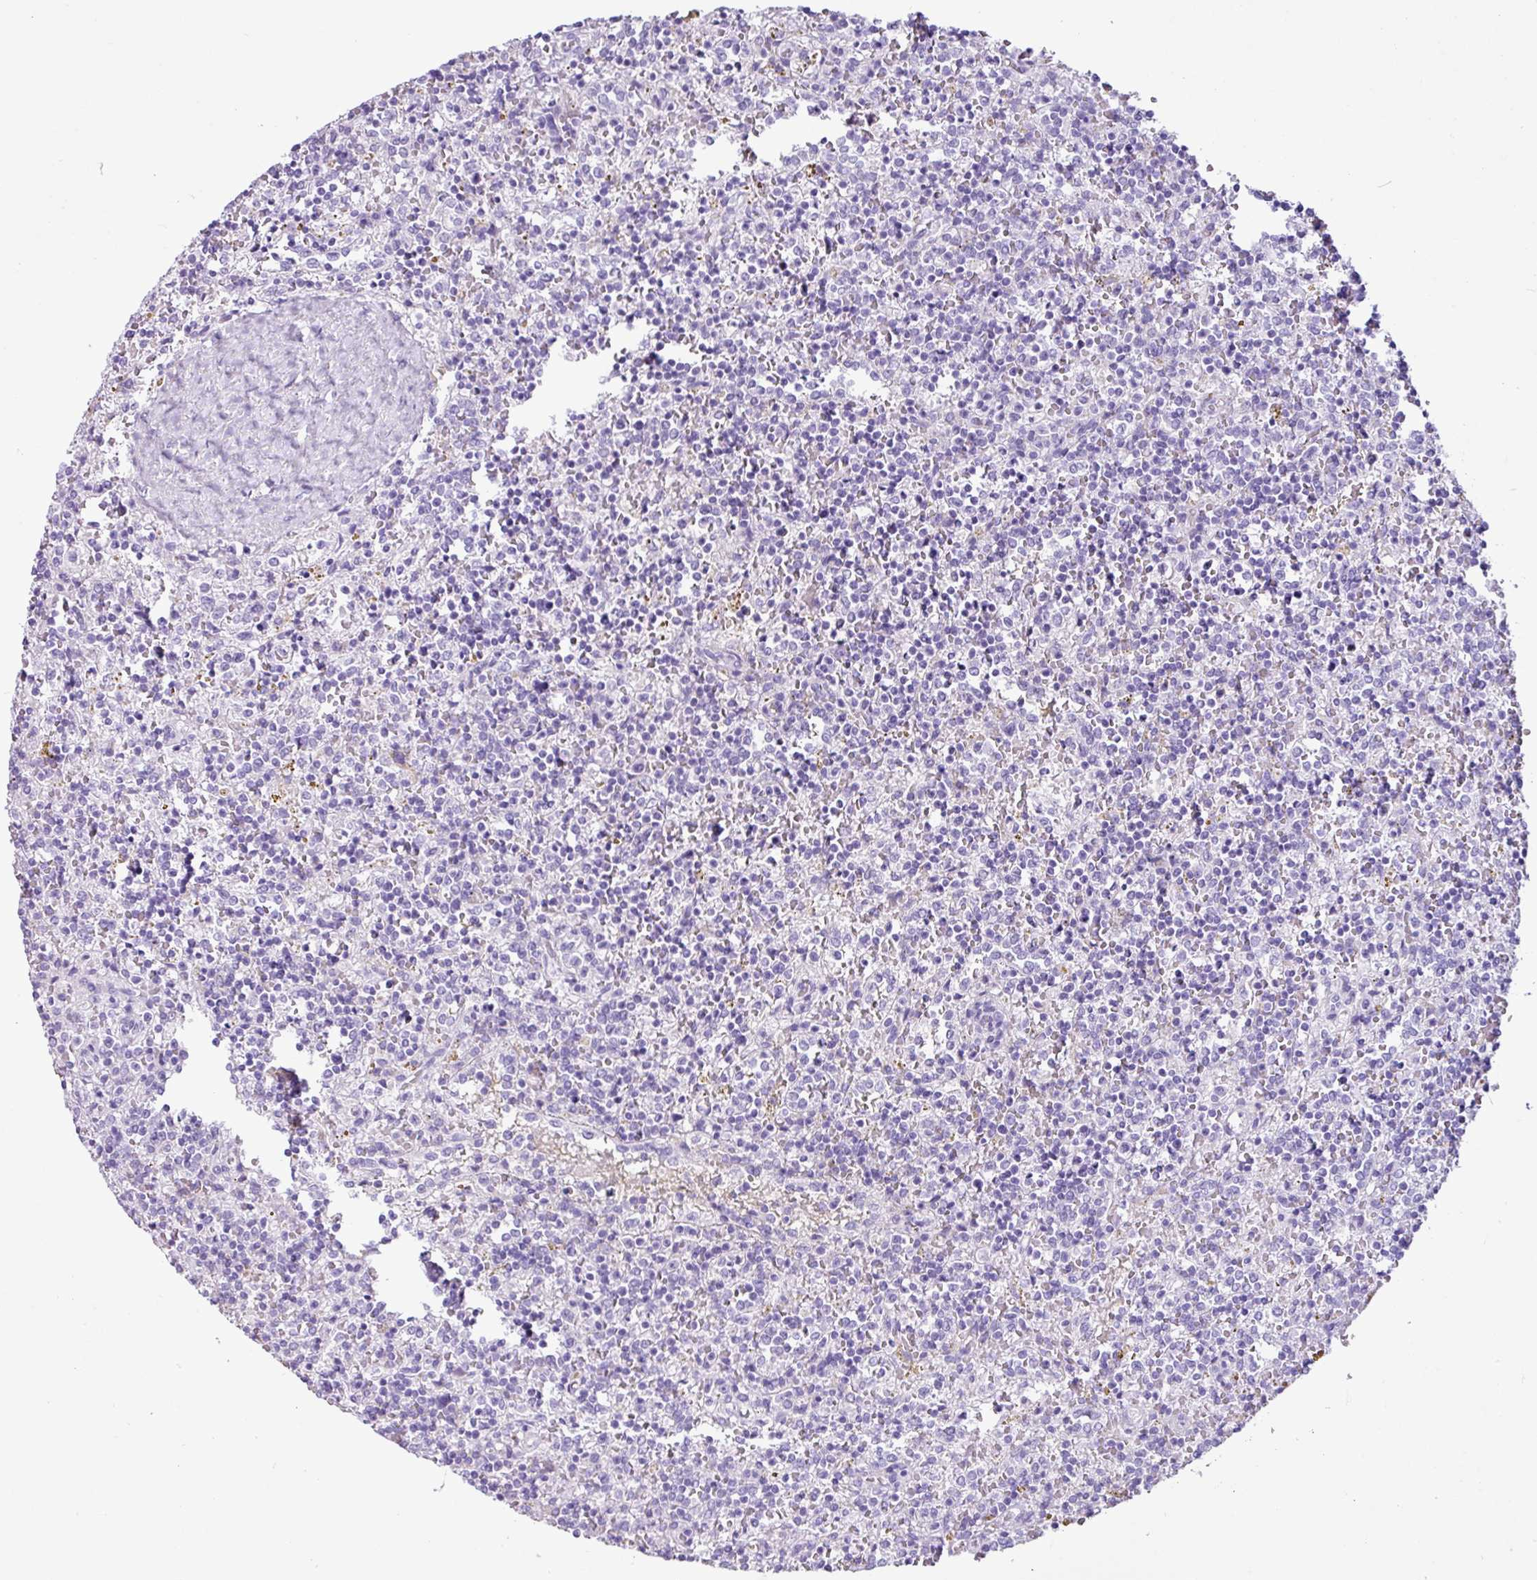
{"staining": {"intensity": "negative", "quantity": "none", "location": "none"}, "tissue": "lymphoma", "cell_type": "Tumor cells", "image_type": "cancer", "snomed": [{"axis": "morphology", "description": "Malignant lymphoma, non-Hodgkin's type, Low grade"}, {"axis": "topography", "description": "Spleen"}], "caption": "Tumor cells are negative for brown protein staining in lymphoma.", "gene": "LILRB4", "patient": {"sex": "male", "age": 67}}